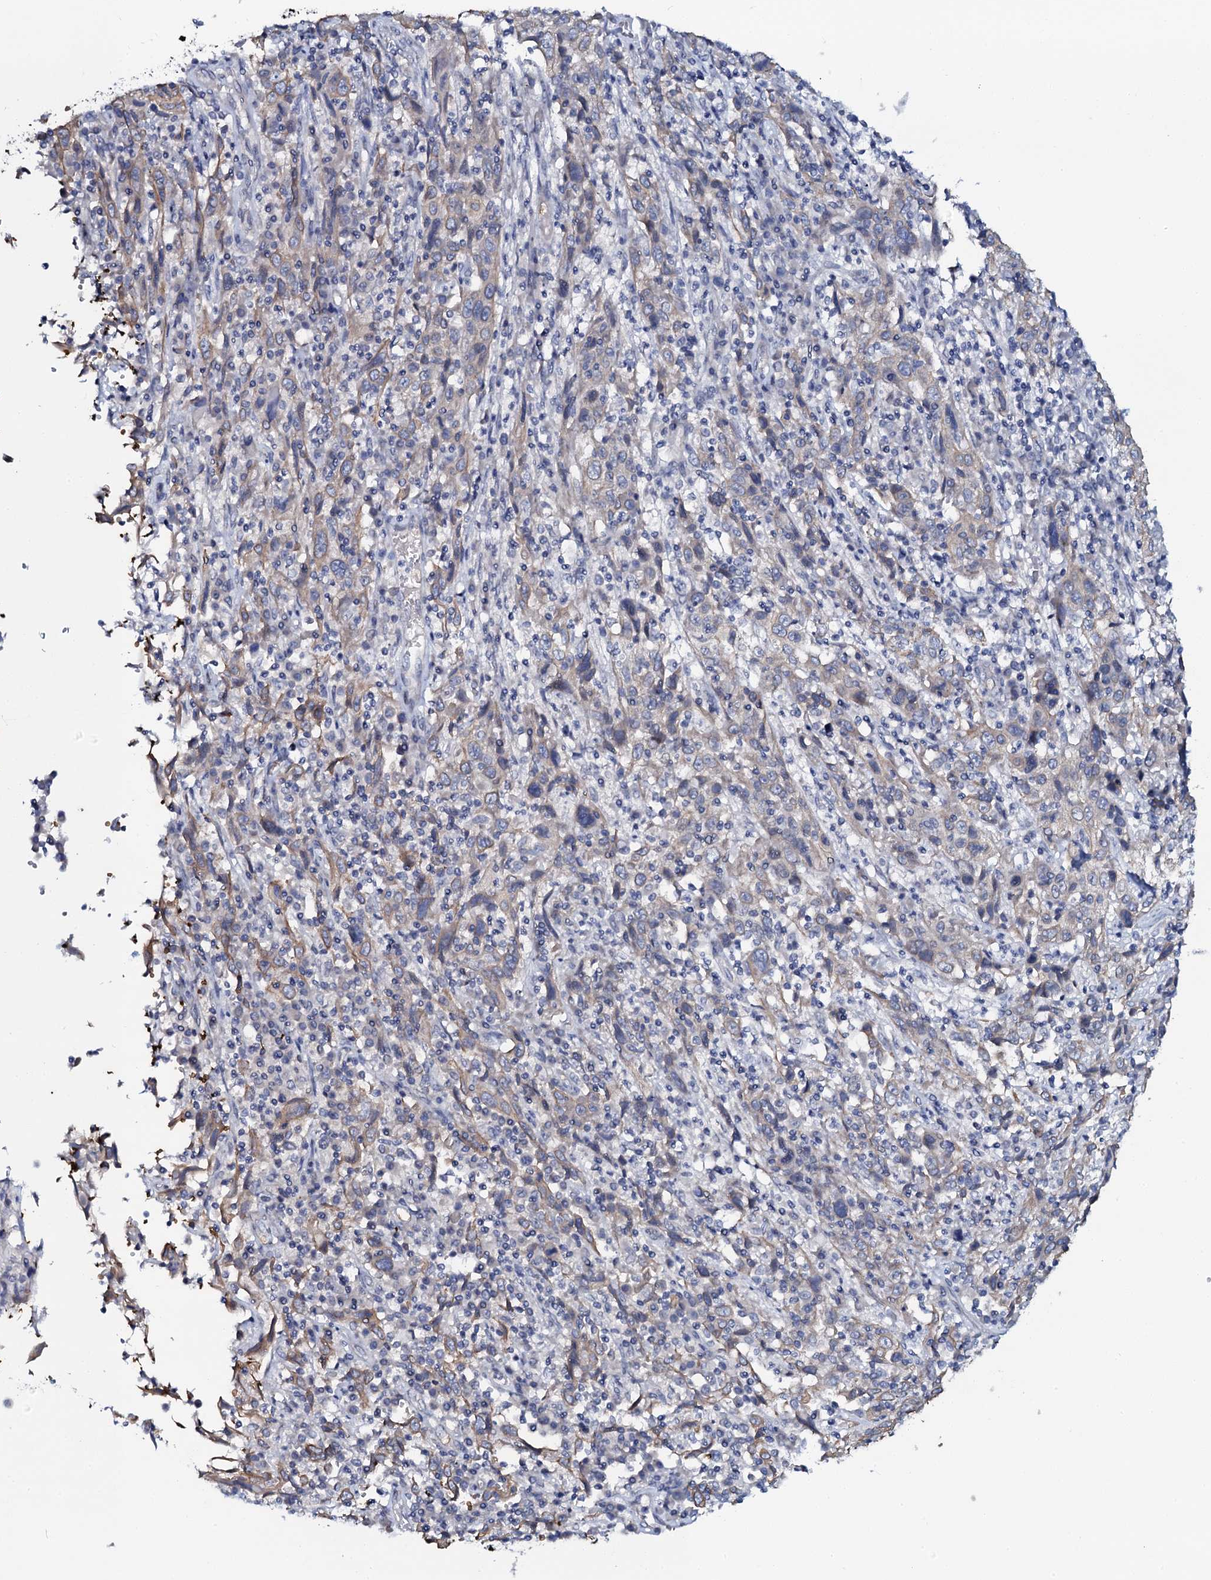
{"staining": {"intensity": "weak", "quantity": "25%-75%", "location": "cytoplasmic/membranous"}, "tissue": "cervical cancer", "cell_type": "Tumor cells", "image_type": "cancer", "snomed": [{"axis": "morphology", "description": "Squamous cell carcinoma, NOS"}, {"axis": "topography", "description": "Cervix"}], "caption": "Immunohistochemical staining of human squamous cell carcinoma (cervical) displays weak cytoplasmic/membranous protein expression in approximately 25%-75% of tumor cells.", "gene": "C10orf88", "patient": {"sex": "female", "age": 46}}